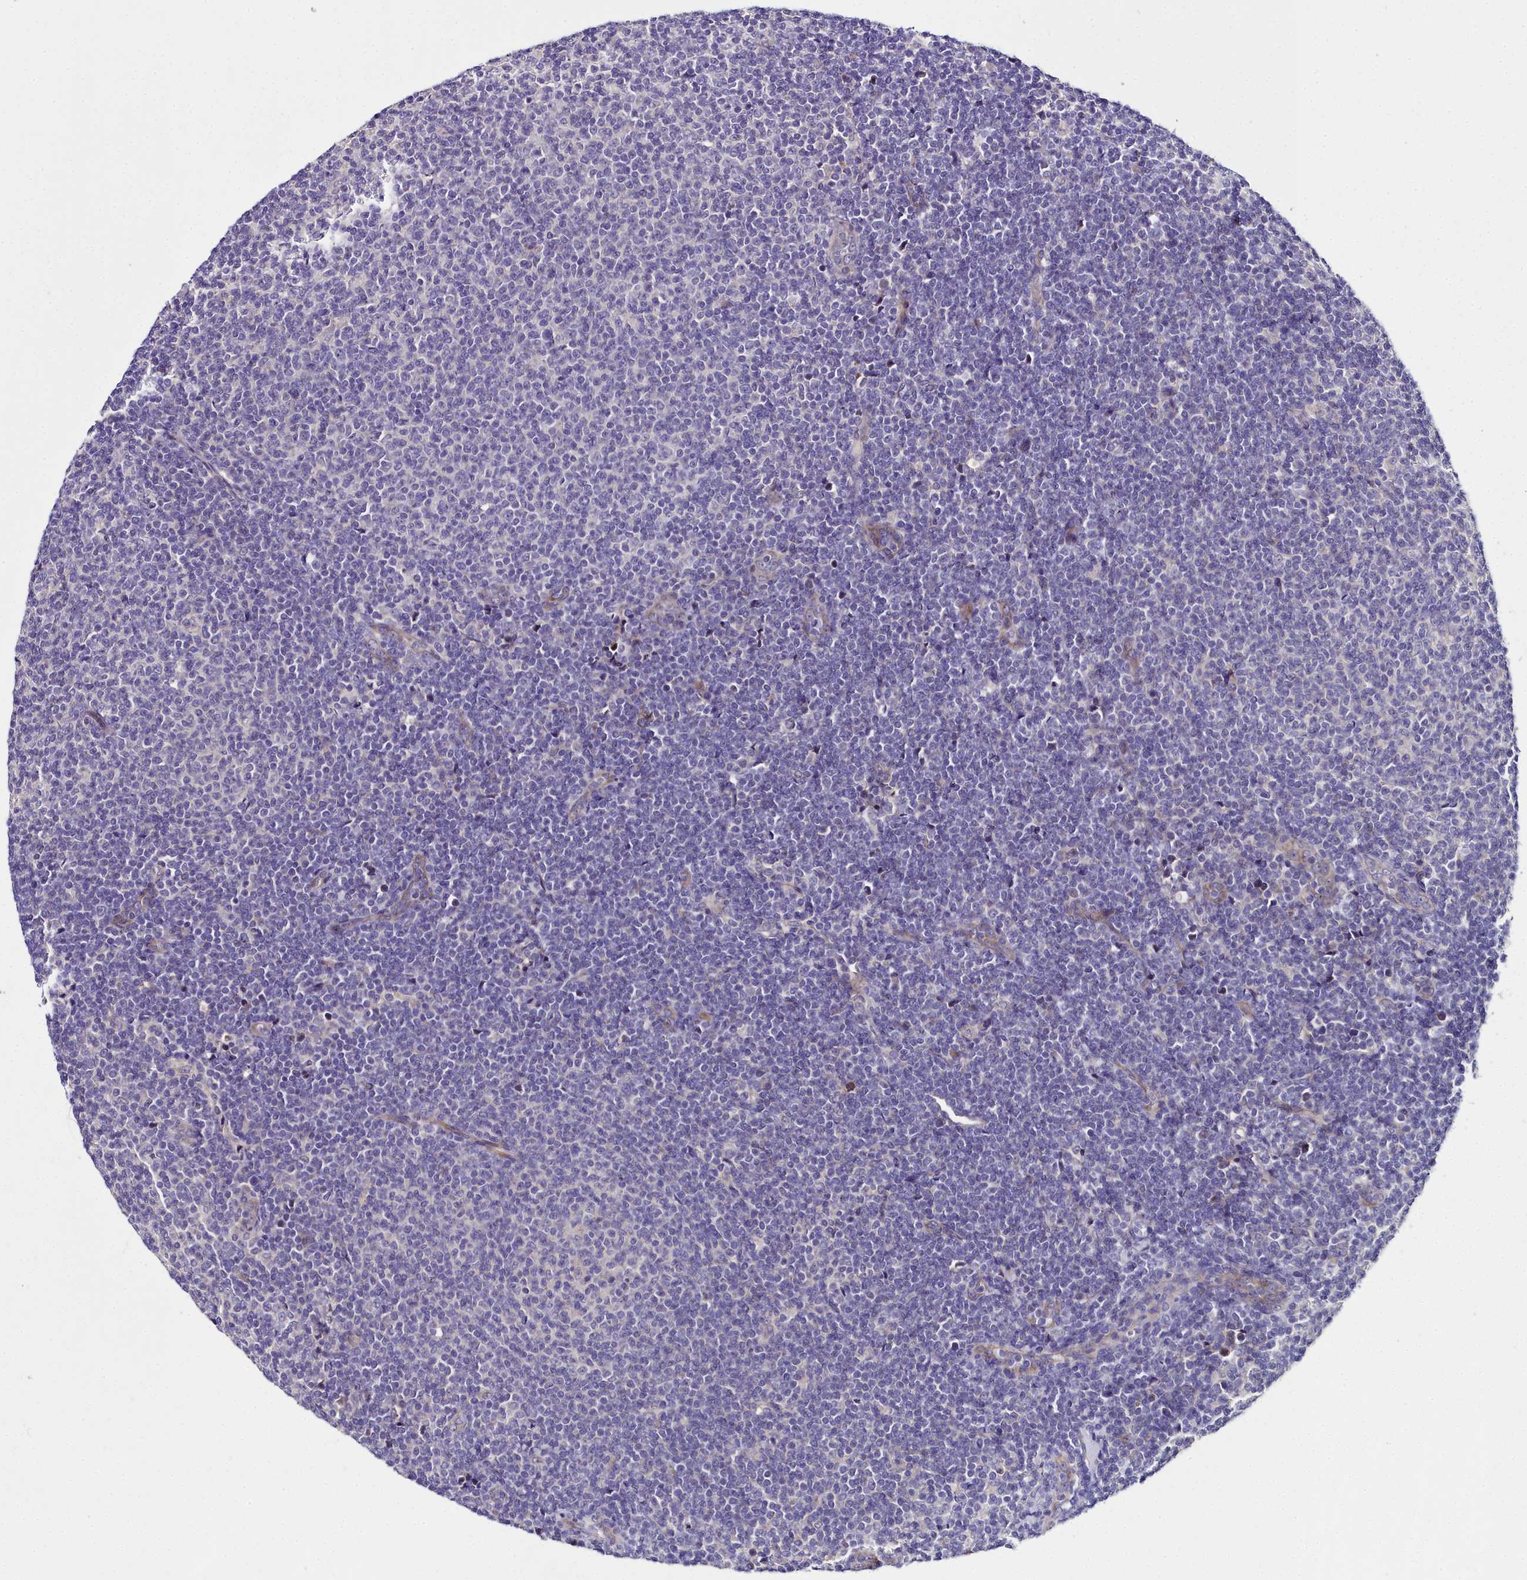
{"staining": {"intensity": "negative", "quantity": "none", "location": "none"}, "tissue": "lymphoma", "cell_type": "Tumor cells", "image_type": "cancer", "snomed": [{"axis": "morphology", "description": "Malignant lymphoma, non-Hodgkin's type, Low grade"}, {"axis": "topography", "description": "Lymph node"}], "caption": "Human malignant lymphoma, non-Hodgkin's type (low-grade) stained for a protein using immunohistochemistry shows no positivity in tumor cells.", "gene": "NT5M", "patient": {"sex": "male", "age": 66}}